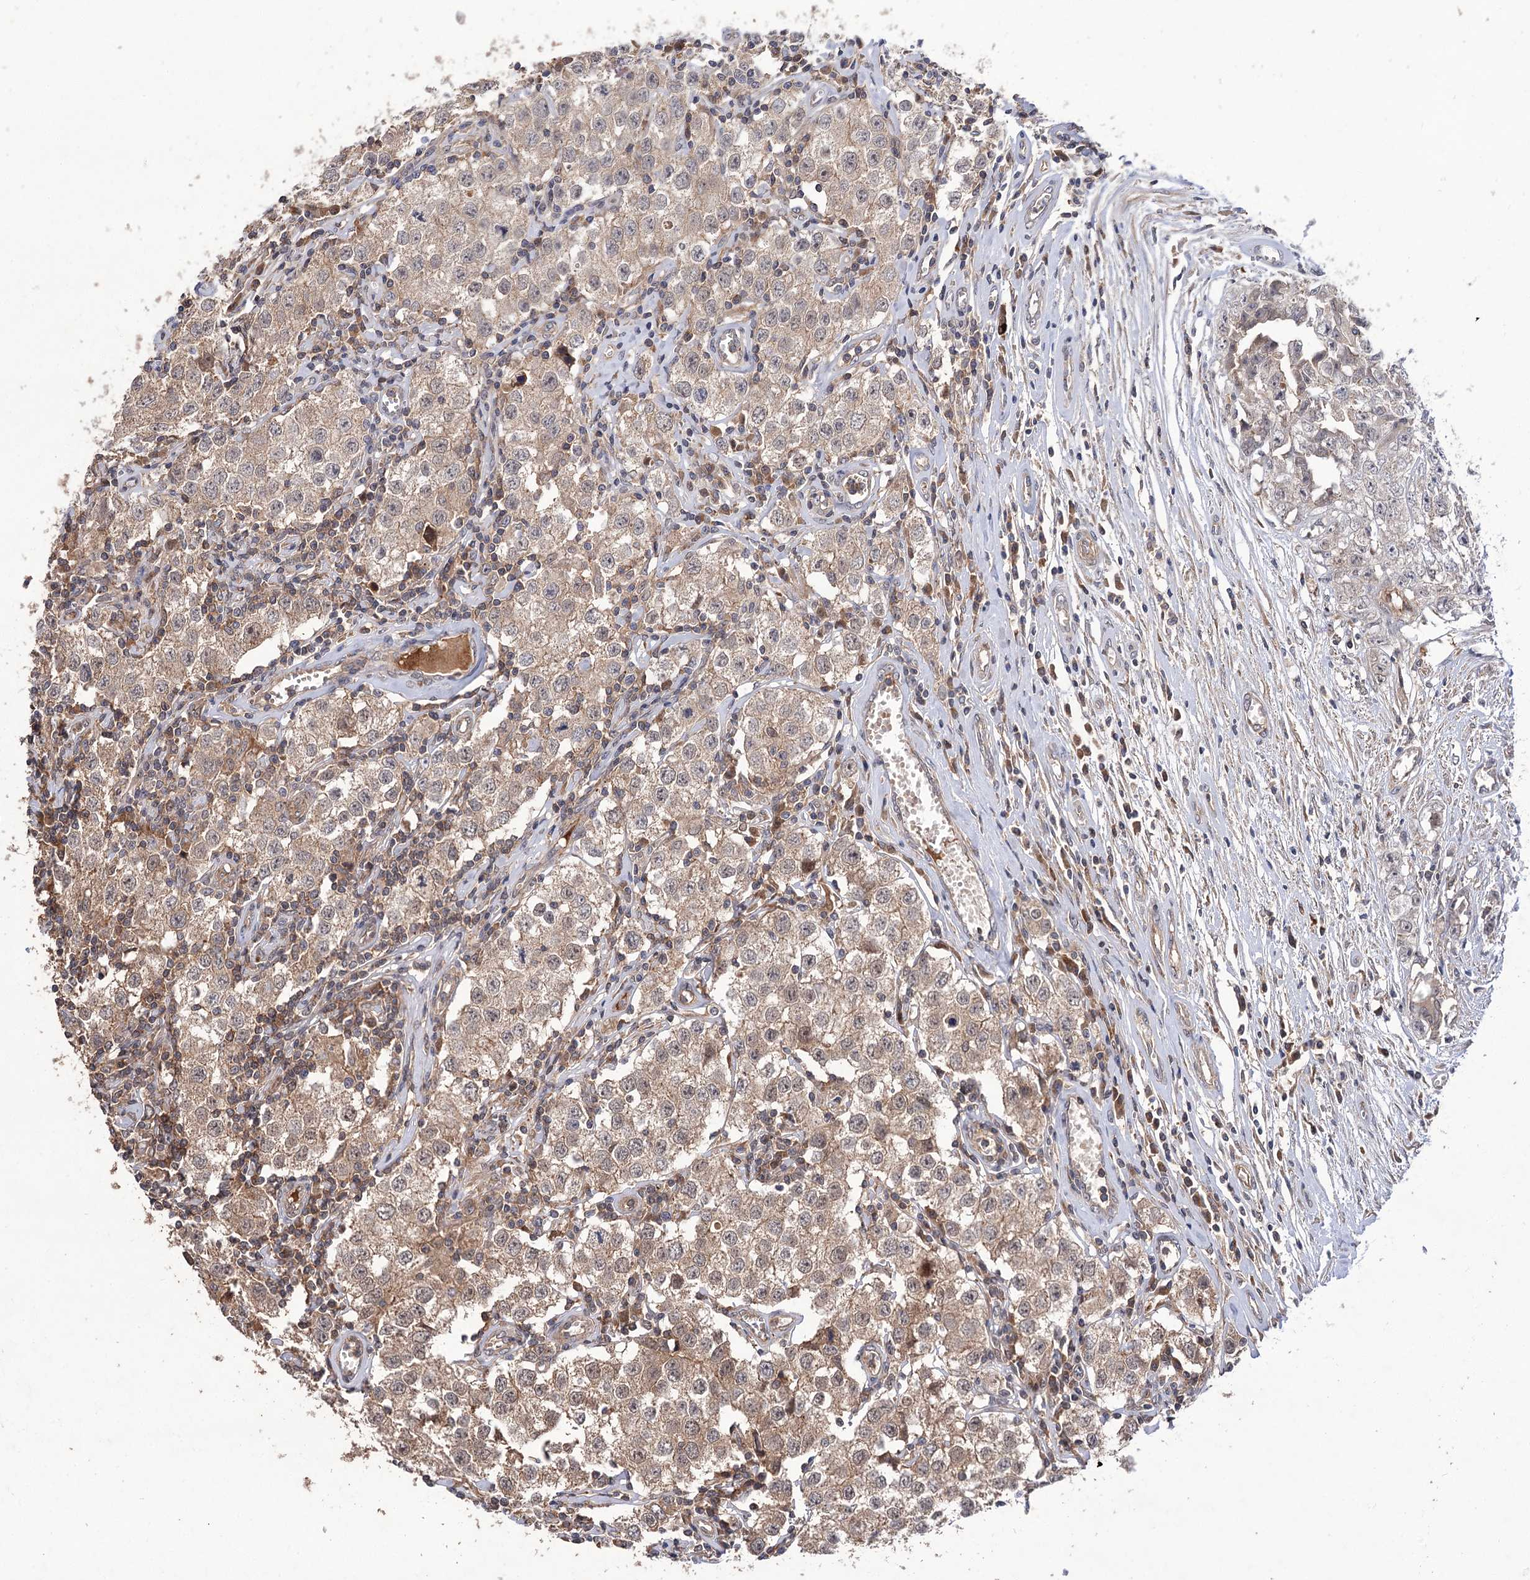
{"staining": {"intensity": "weak", "quantity": ">75%", "location": "cytoplasmic/membranous"}, "tissue": "testis cancer", "cell_type": "Tumor cells", "image_type": "cancer", "snomed": [{"axis": "morphology", "description": "Seminoma, NOS"}, {"axis": "morphology", "description": "Carcinoma, Embryonal, NOS"}, {"axis": "topography", "description": "Testis"}], "caption": "Testis seminoma was stained to show a protein in brown. There is low levels of weak cytoplasmic/membranous staining in approximately >75% of tumor cells.", "gene": "FBXW8", "patient": {"sex": "male", "age": 43}}